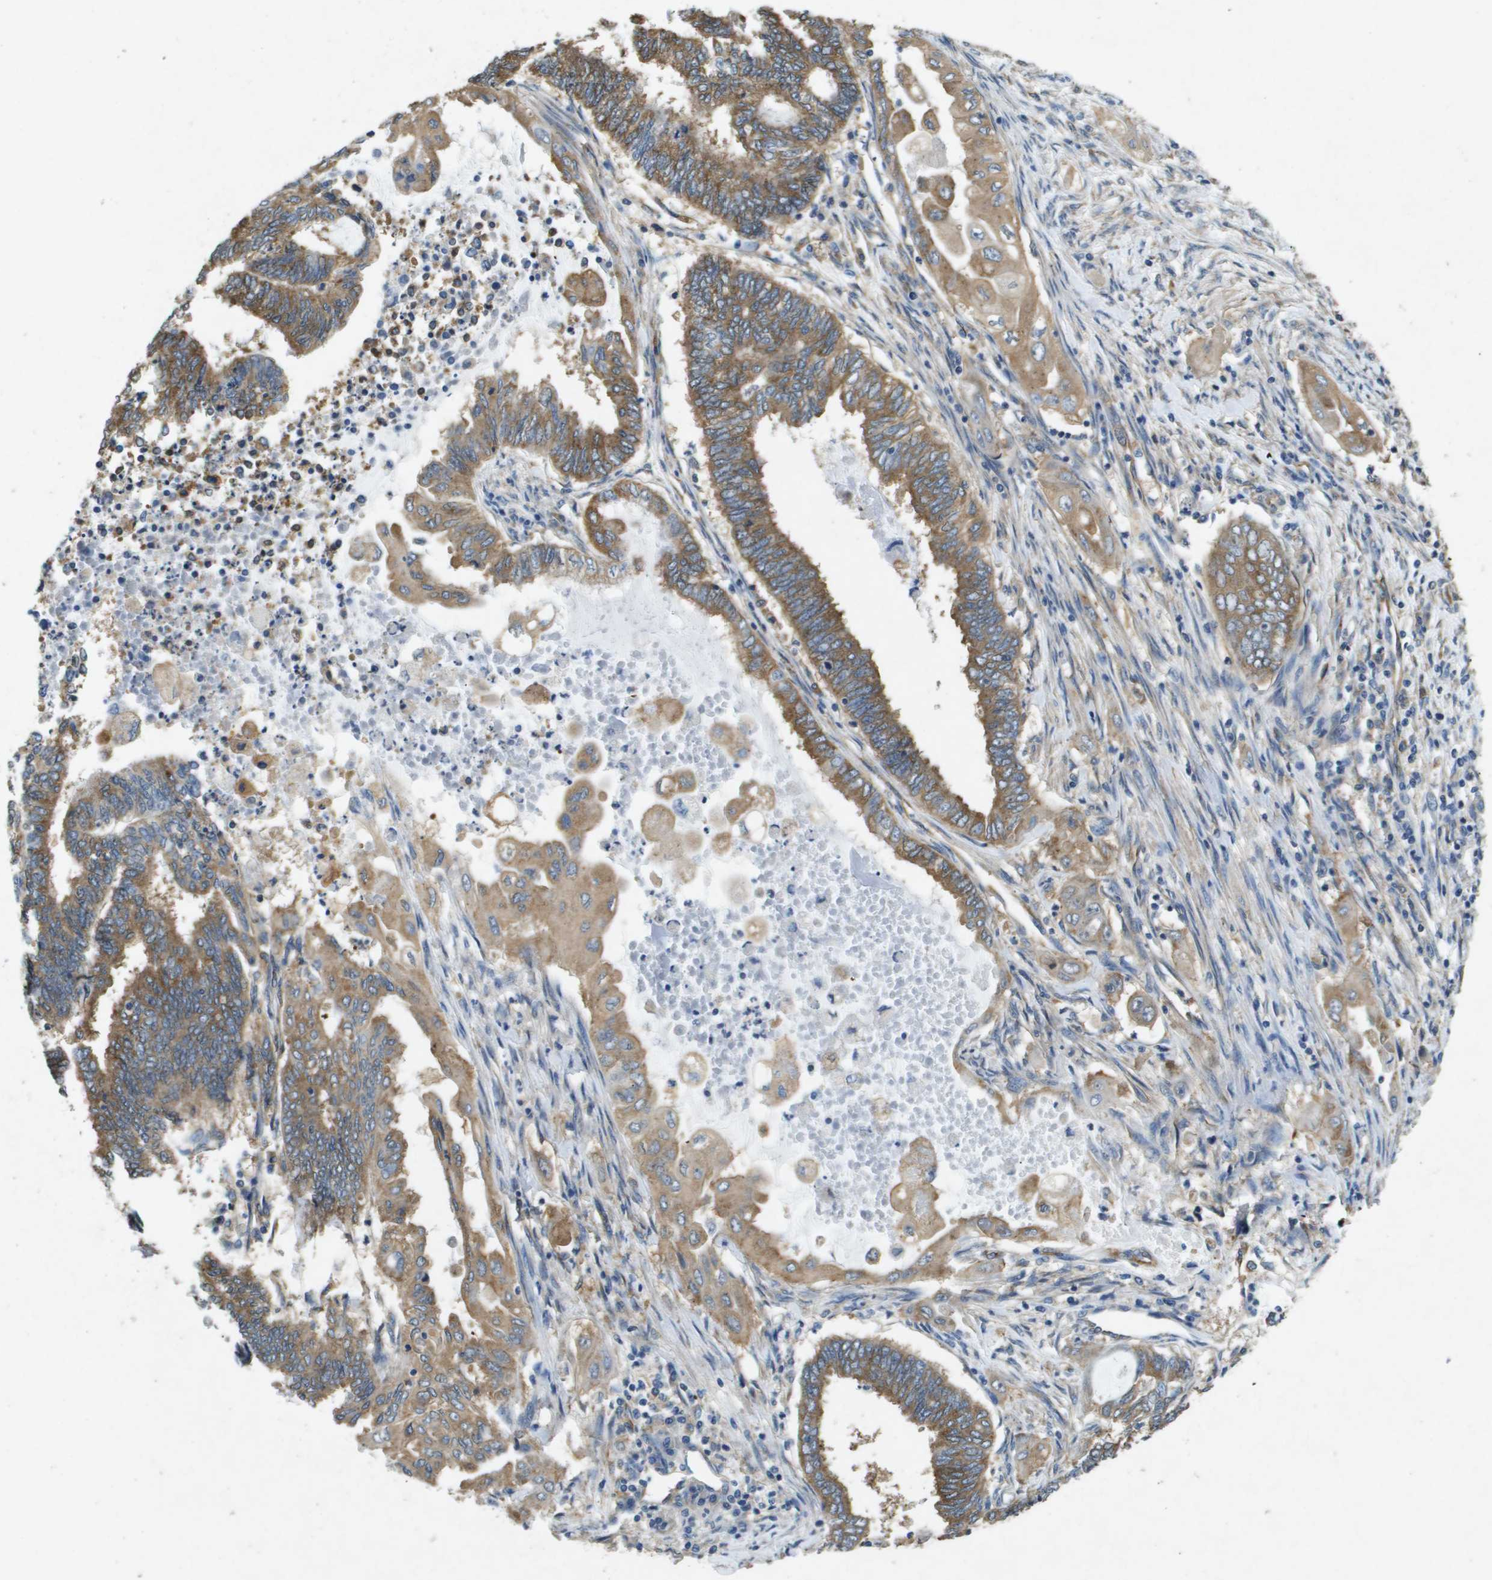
{"staining": {"intensity": "moderate", "quantity": ">75%", "location": "cytoplasmic/membranous"}, "tissue": "endometrial cancer", "cell_type": "Tumor cells", "image_type": "cancer", "snomed": [{"axis": "morphology", "description": "Adenocarcinoma, NOS"}, {"axis": "topography", "description": "Uterus"}, {"axis": "topography", "description": "Endometrium"}], "caption": "Immunohistochemistry (DAB) staining of human endometrial adenocarcinoma displays moderate cytoplasmic/membranous protein positivity in about >75% of tumor cells.", "gene": "PTPRT", "patient": {"sex": "female", "age": 70}}